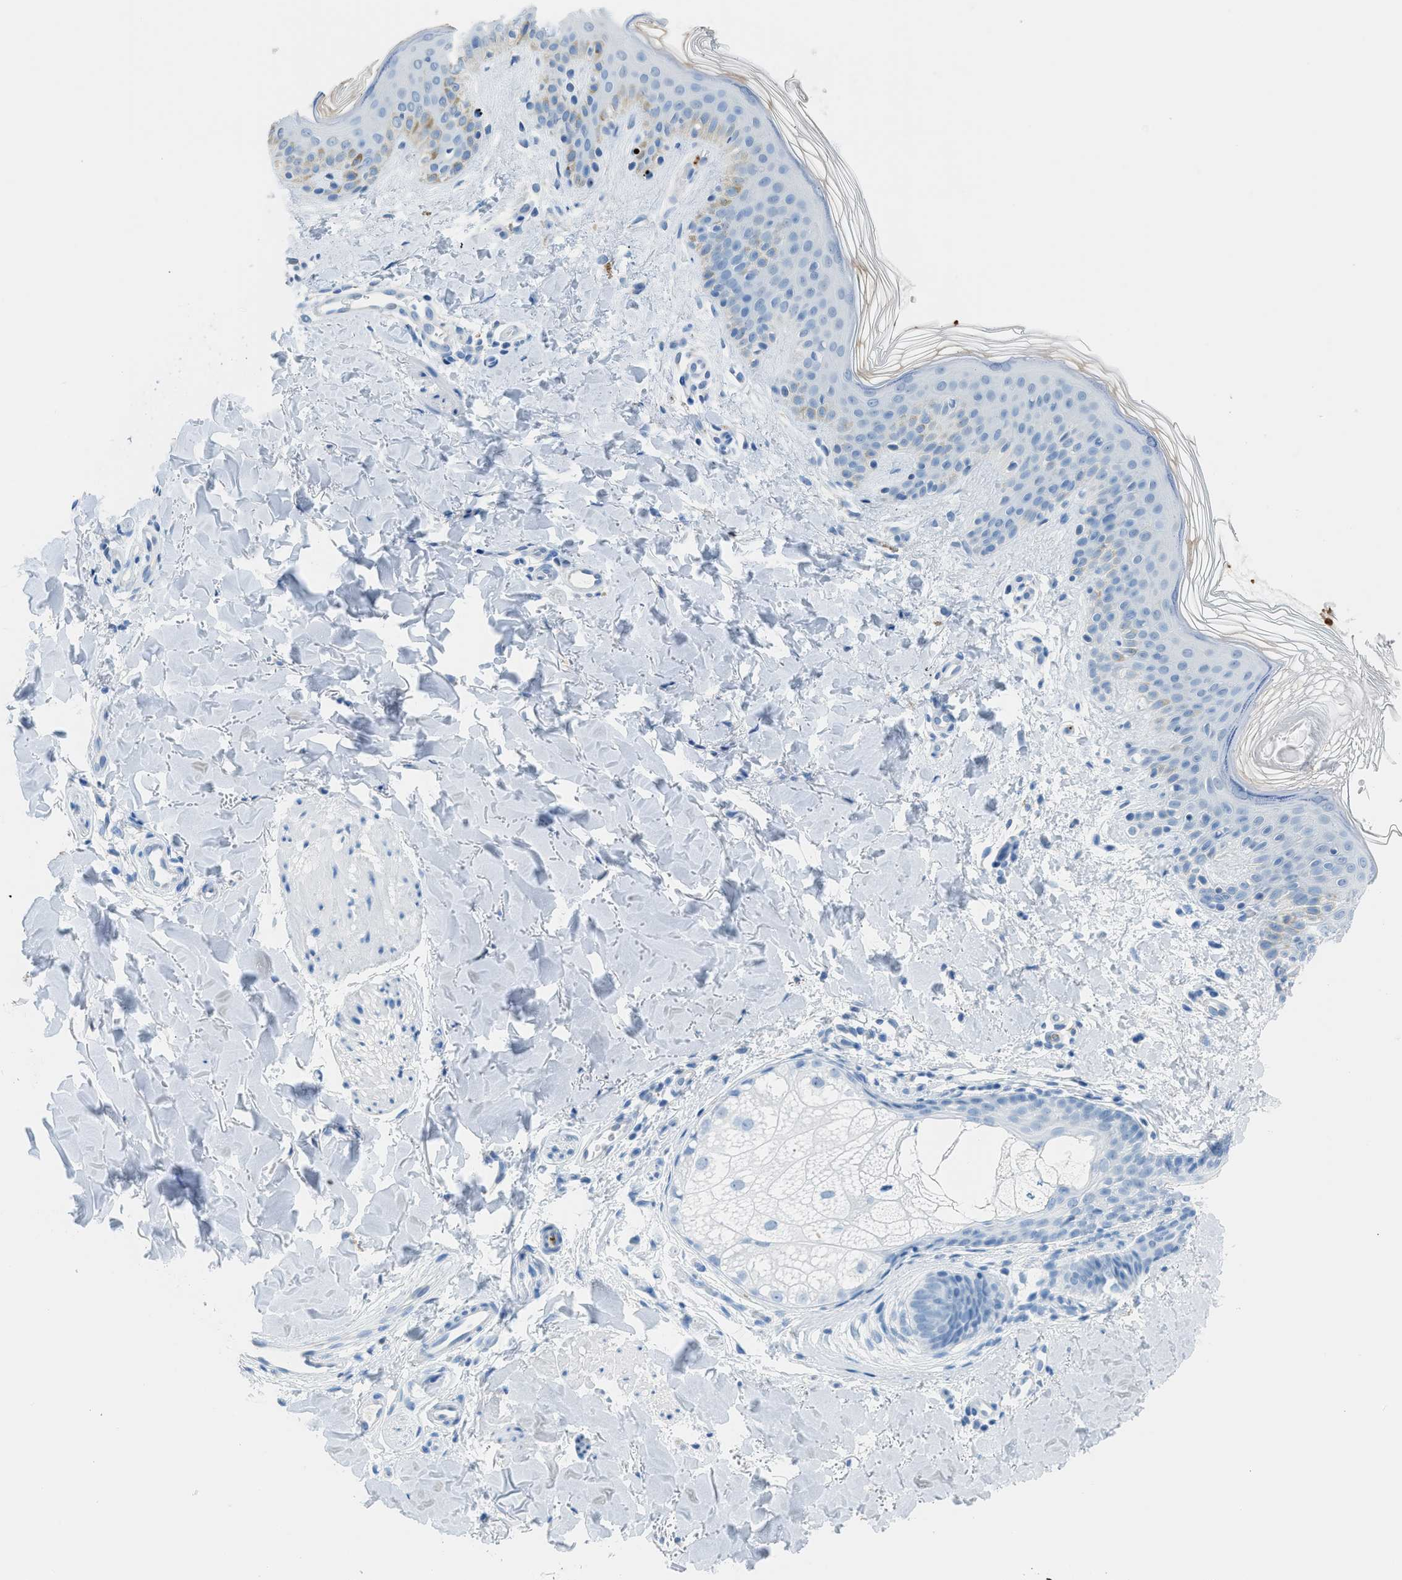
{"staining": {"intensity": "negative", "quantity": "none", "location": "none"}, "tissue": "skin", "cell_type": "Fibroblasts", "image_type": "normal", "snomed": [{"axis": "morphology", "description": "Normal tissue, NOS"}, {"axis": "topography", "description": "Skin"}], "caption": "A high-resolution photomicrograph shows immunohistochemistry (IHC) staining of normal skin, which shows no significant staining in fibroblasts.", "gene": "FAIM2", "patient": {"sex": "male", "age": 40}}